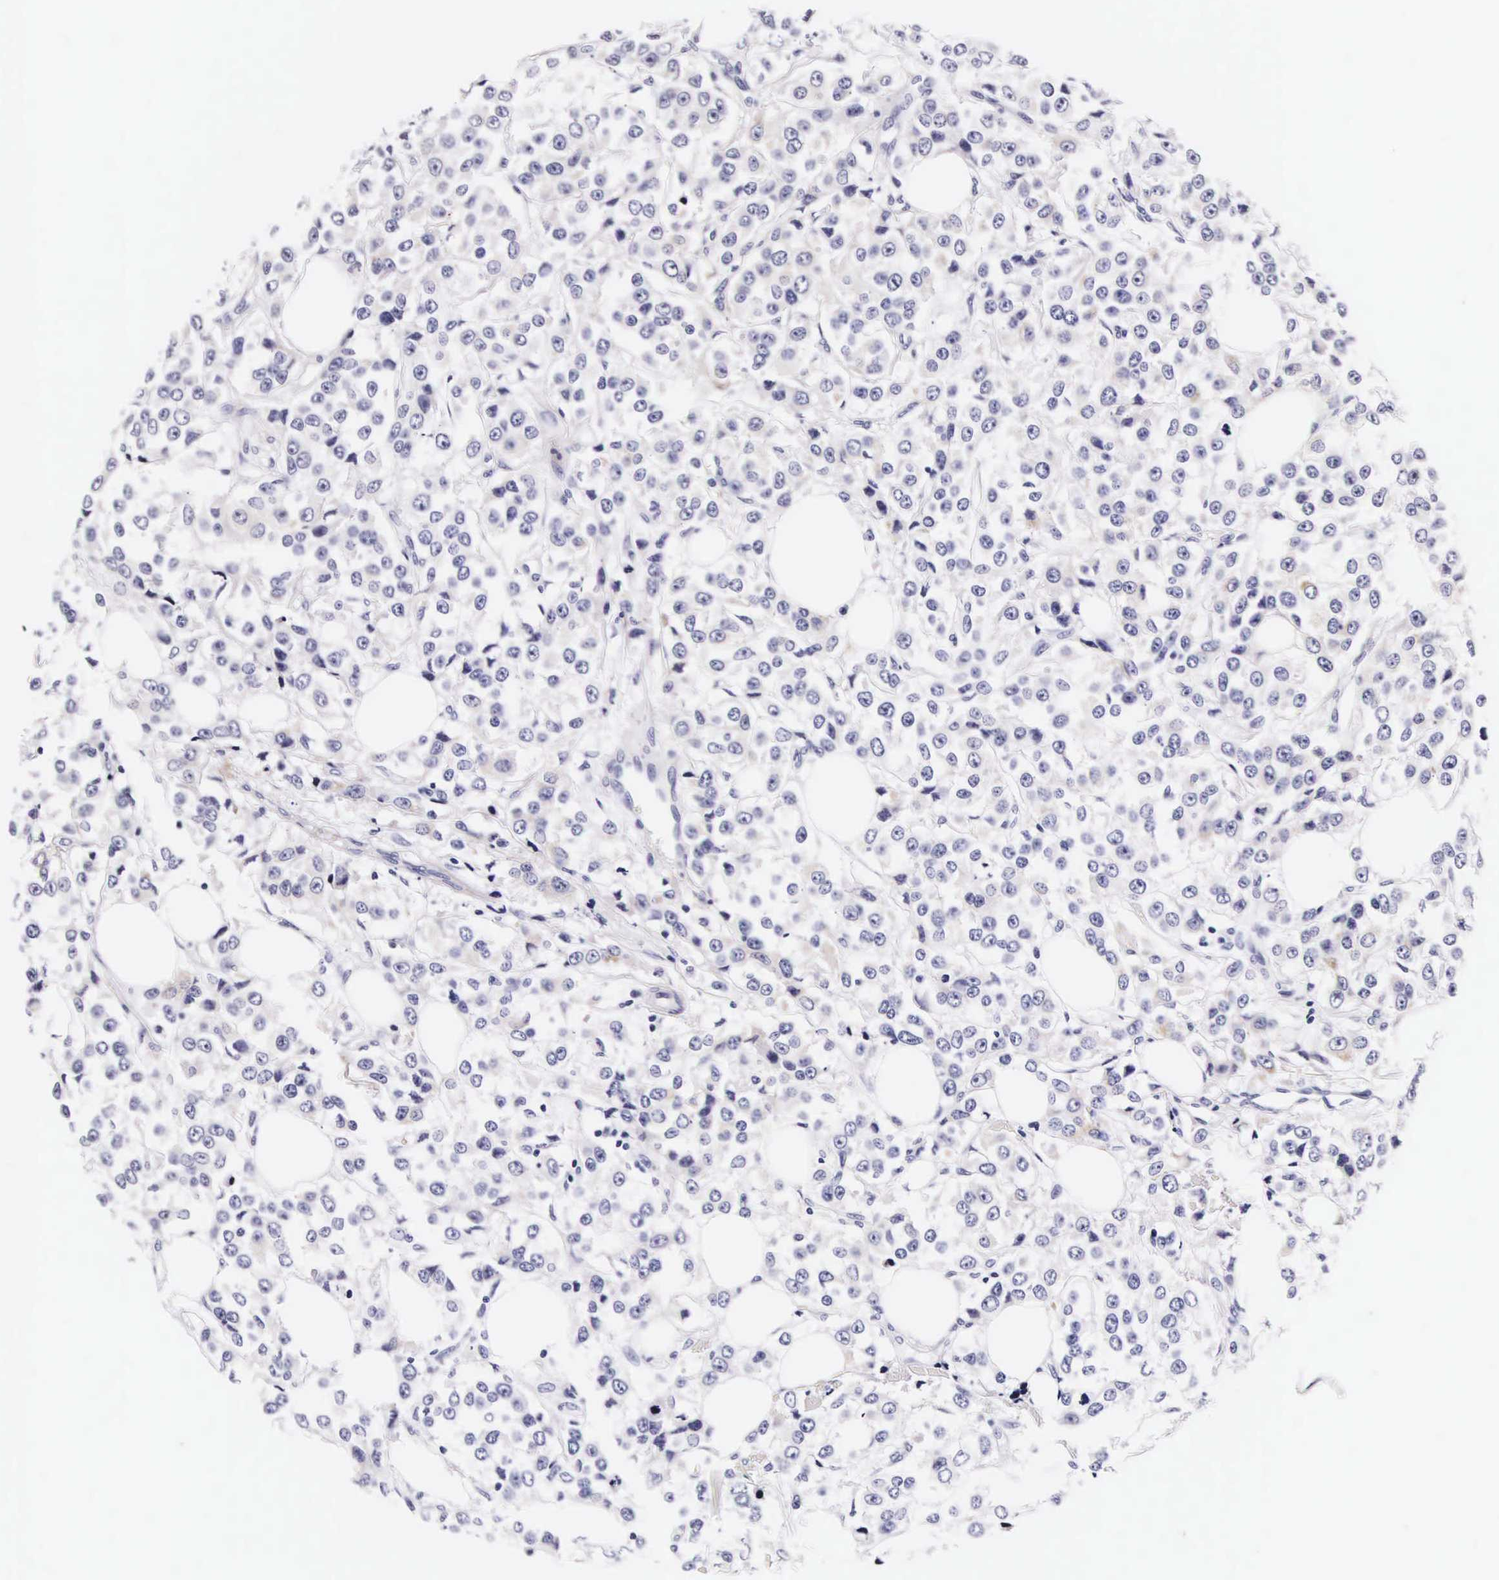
{"staining": {"intensity": "negative", "quantity": "none", "location": "none"}, "tissue": "breast cancer", "cell_type": "Tumor cells", "image_type": "cancer", "snomed": [{"axis": "morphology", "description": "Duct carcinoma"}, {"axis": "topography", "description": "Breast"}], "caption": "DAB (3,3'-diaminobenzidine) immunohistochemical staining of intraductal carcinoma (breast) reveals no significant positivity in tumor cells.", "gene": "UPRT", "patient": {"sex": "female", "age": 58}}